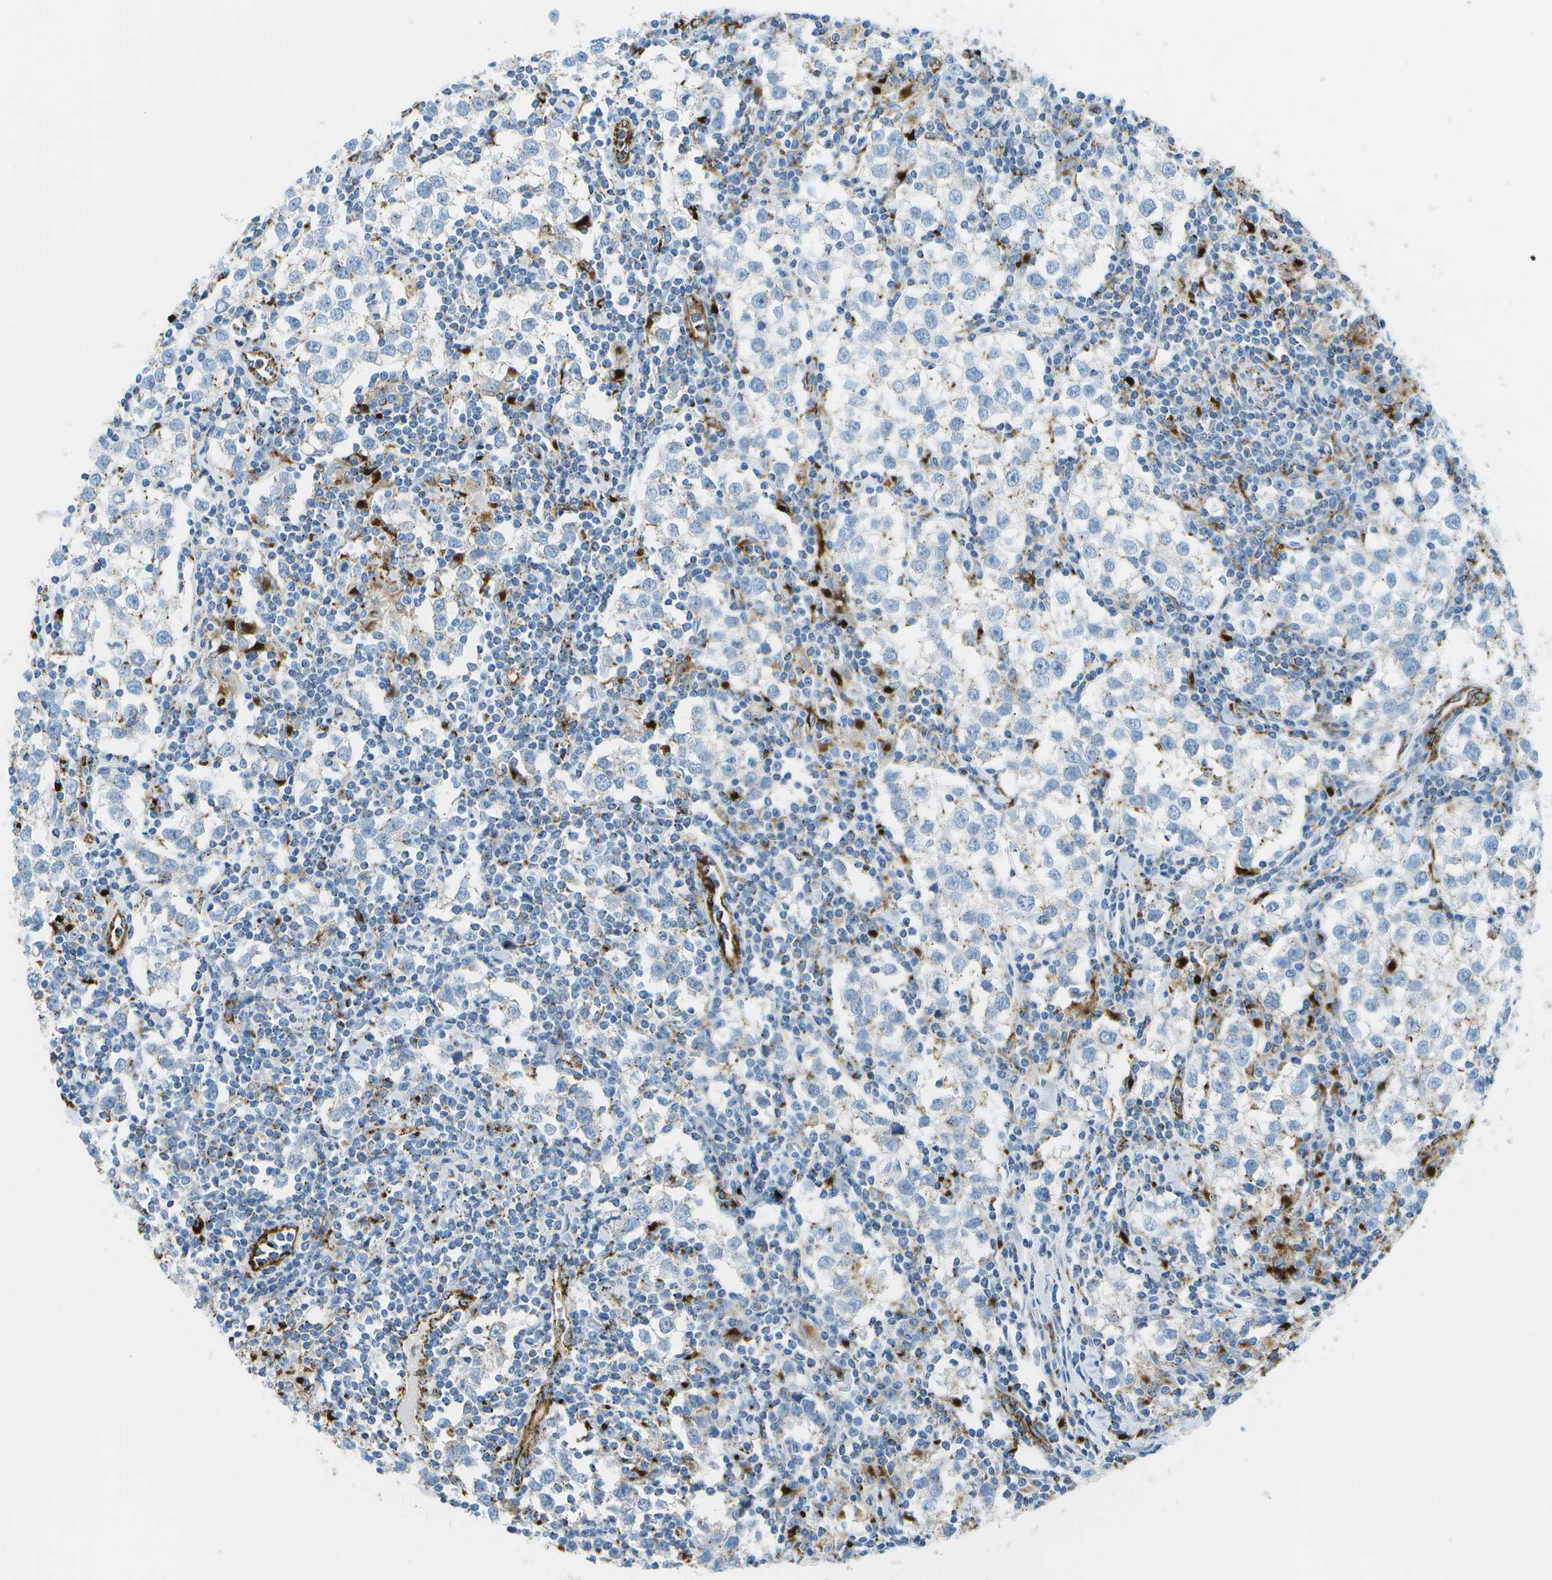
{"staining": {"intensity": "weak", "quantity": "<25%", "location": "cytoplasmic/membranous"}, "tissue": "testis cancer", "cell_type": "Tumor cells", "image_type": "cancer", "snomed": [{"axis": "morphology", "description": "Seminoma, NOS"}, {"axis": "morphology", "description": "Carcinoma, Embryonal, NOS"}, {"axis": "topography", "description": "Testis"}], "caption": "This is an immunohistochemistry (IHC) photomicrograph of human testis embryonal carcinoma. There is no positivity in tumor cells.", "gene": "PRCP", "patient": {"sex": "male", "age": 36}}